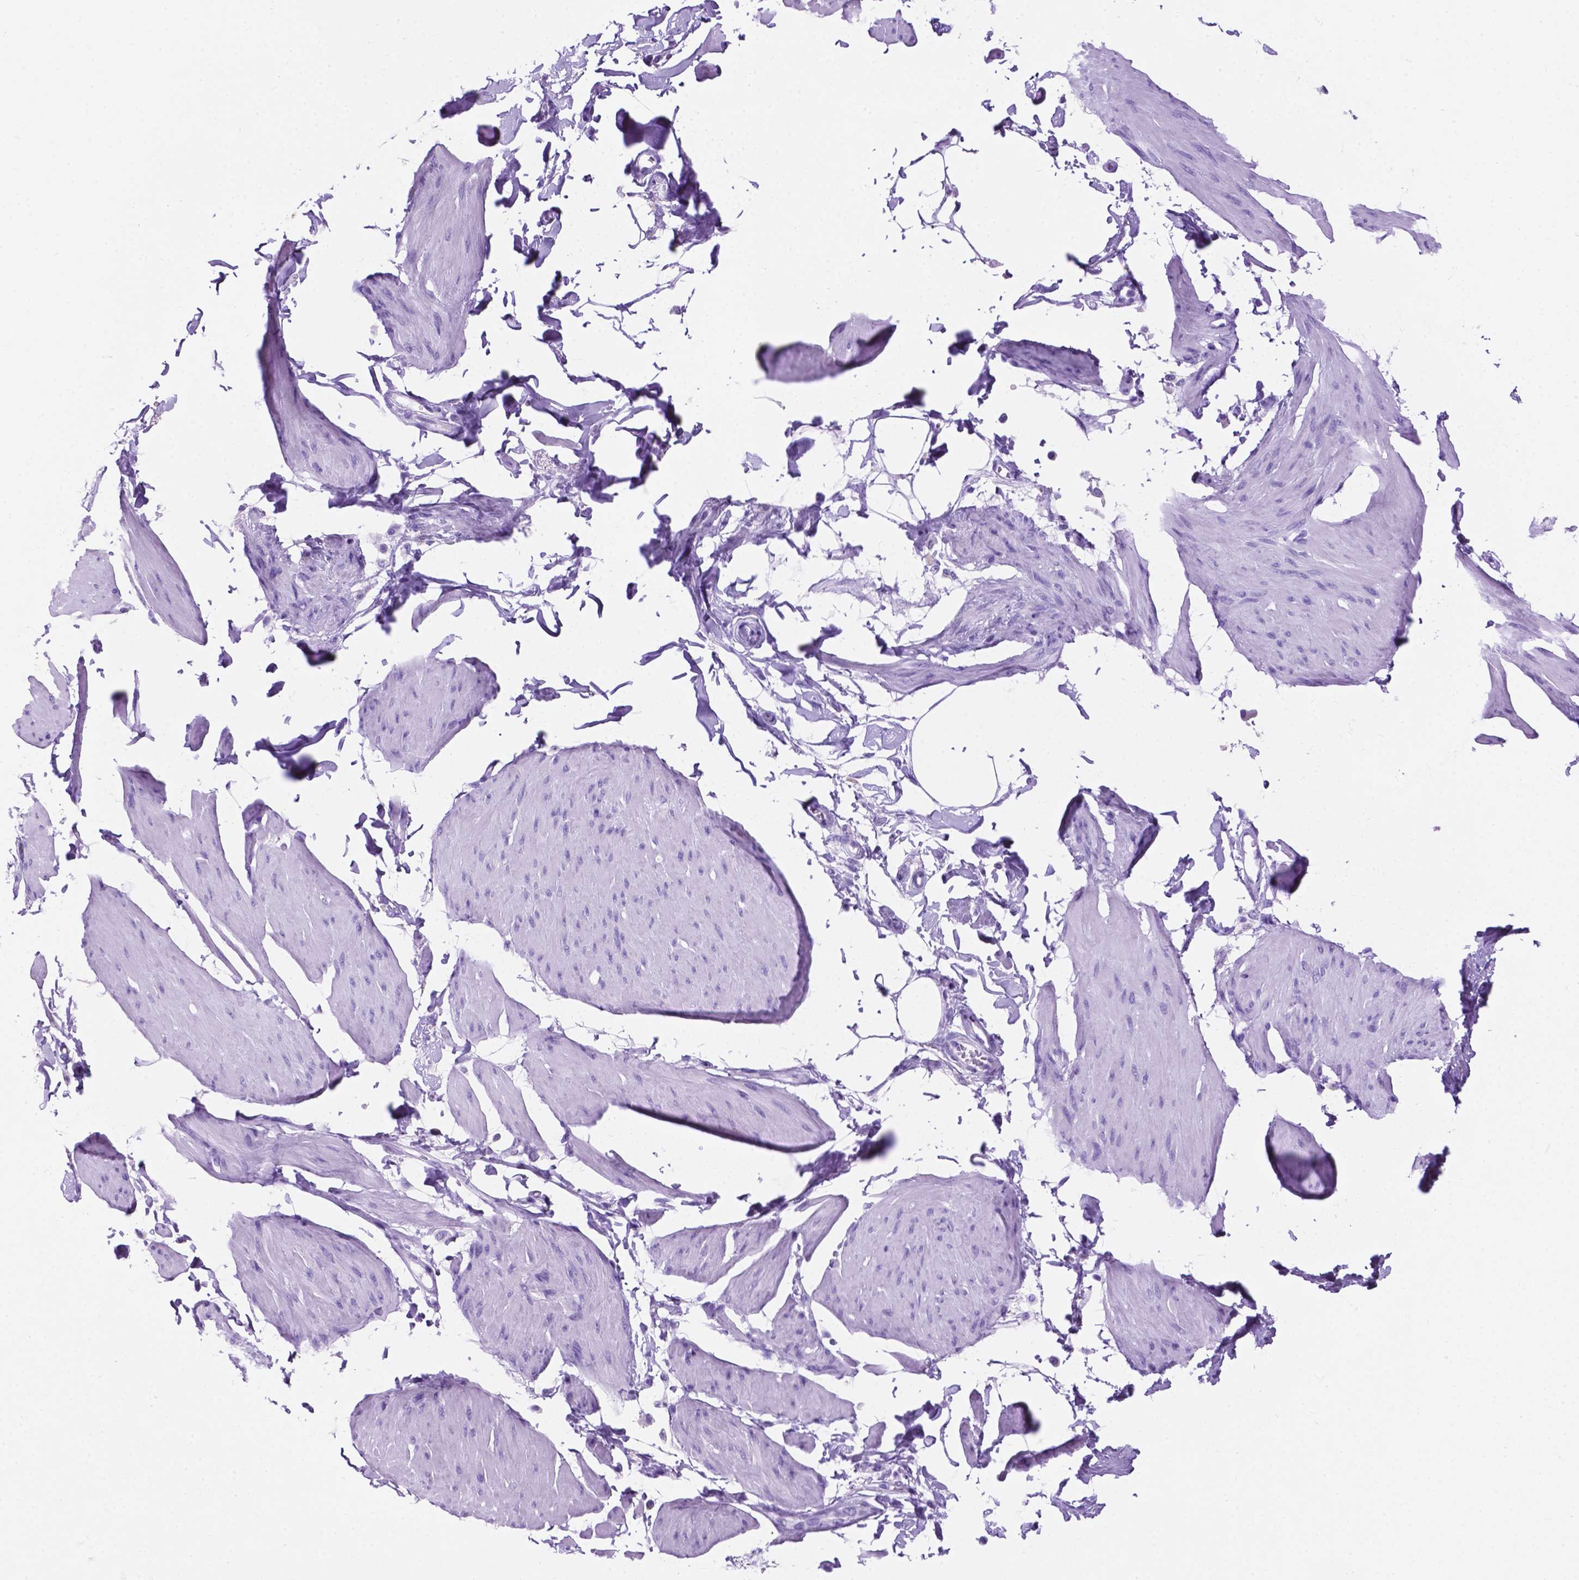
{"staining": {"intensity": "negative", "quantity": "none", "location": "none"}, "tissue": "smooth muscle", "cell_type": "Smooth muscle cells", "image_type": "normal", "snomed": [{"axis": "morphology", "description": "Normal tissue, NOS"}, {"axis": "topography", "description": "Adipose tissue"}, {"axis": "topography", "description": "Smooth muscle"}, {"axis": "topography", "description": "Peripheral nerve tissue"}], "caption": "This is an IHC micrograph of unremarkable smooth muscle. There is no positivity in smooth muscle cells.", "gene": "C17orf107", "patient": {"sex": "male", "age": 83}}